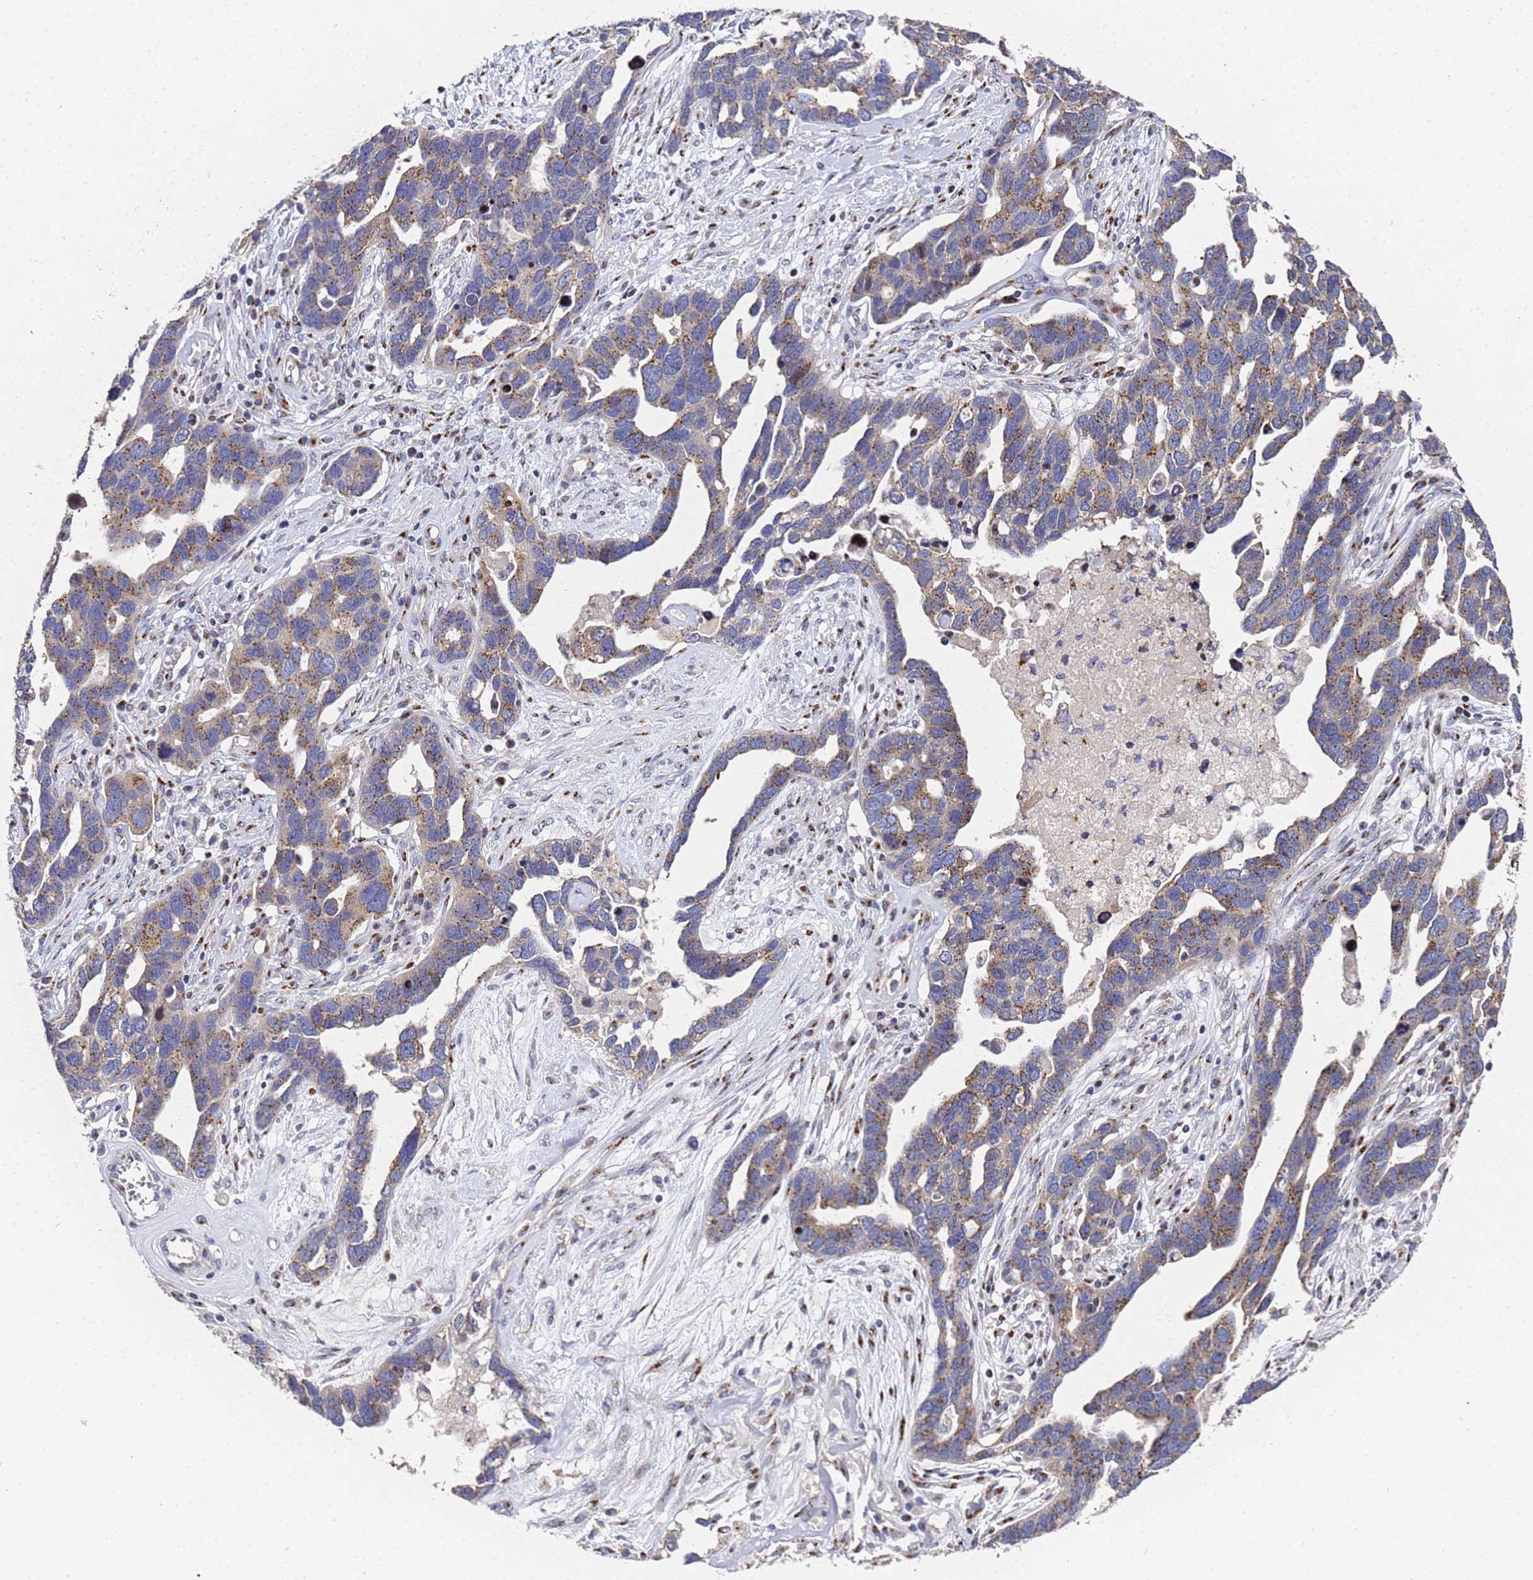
{"staining": {"intensity": "moderate", "quantity": ">75%", "location": "cytoplasmic/membranous"}, "tissue": "ovarian cancer", "cell_type": "Tumor cells", "image_type": "cancer", "snomed": [{"axis": "morphology", "description": "Cystadenocarcinoma, serous, NOS"}, {"axis": "topography", "description": "Ovary"}], "caption": "Immunohistochemical staining of serous cystadenocarcinoma (ovarian) shows medium levels of moderate cytoplasmic/membranous expression in about >75% of tumor cells. (Stains: DAB in brown, nuclei in blue, Microscopy: brightfield microscopy at high magnification).", "gene": "NSUN6", "patient": {"sex": "female", "age": 54}}